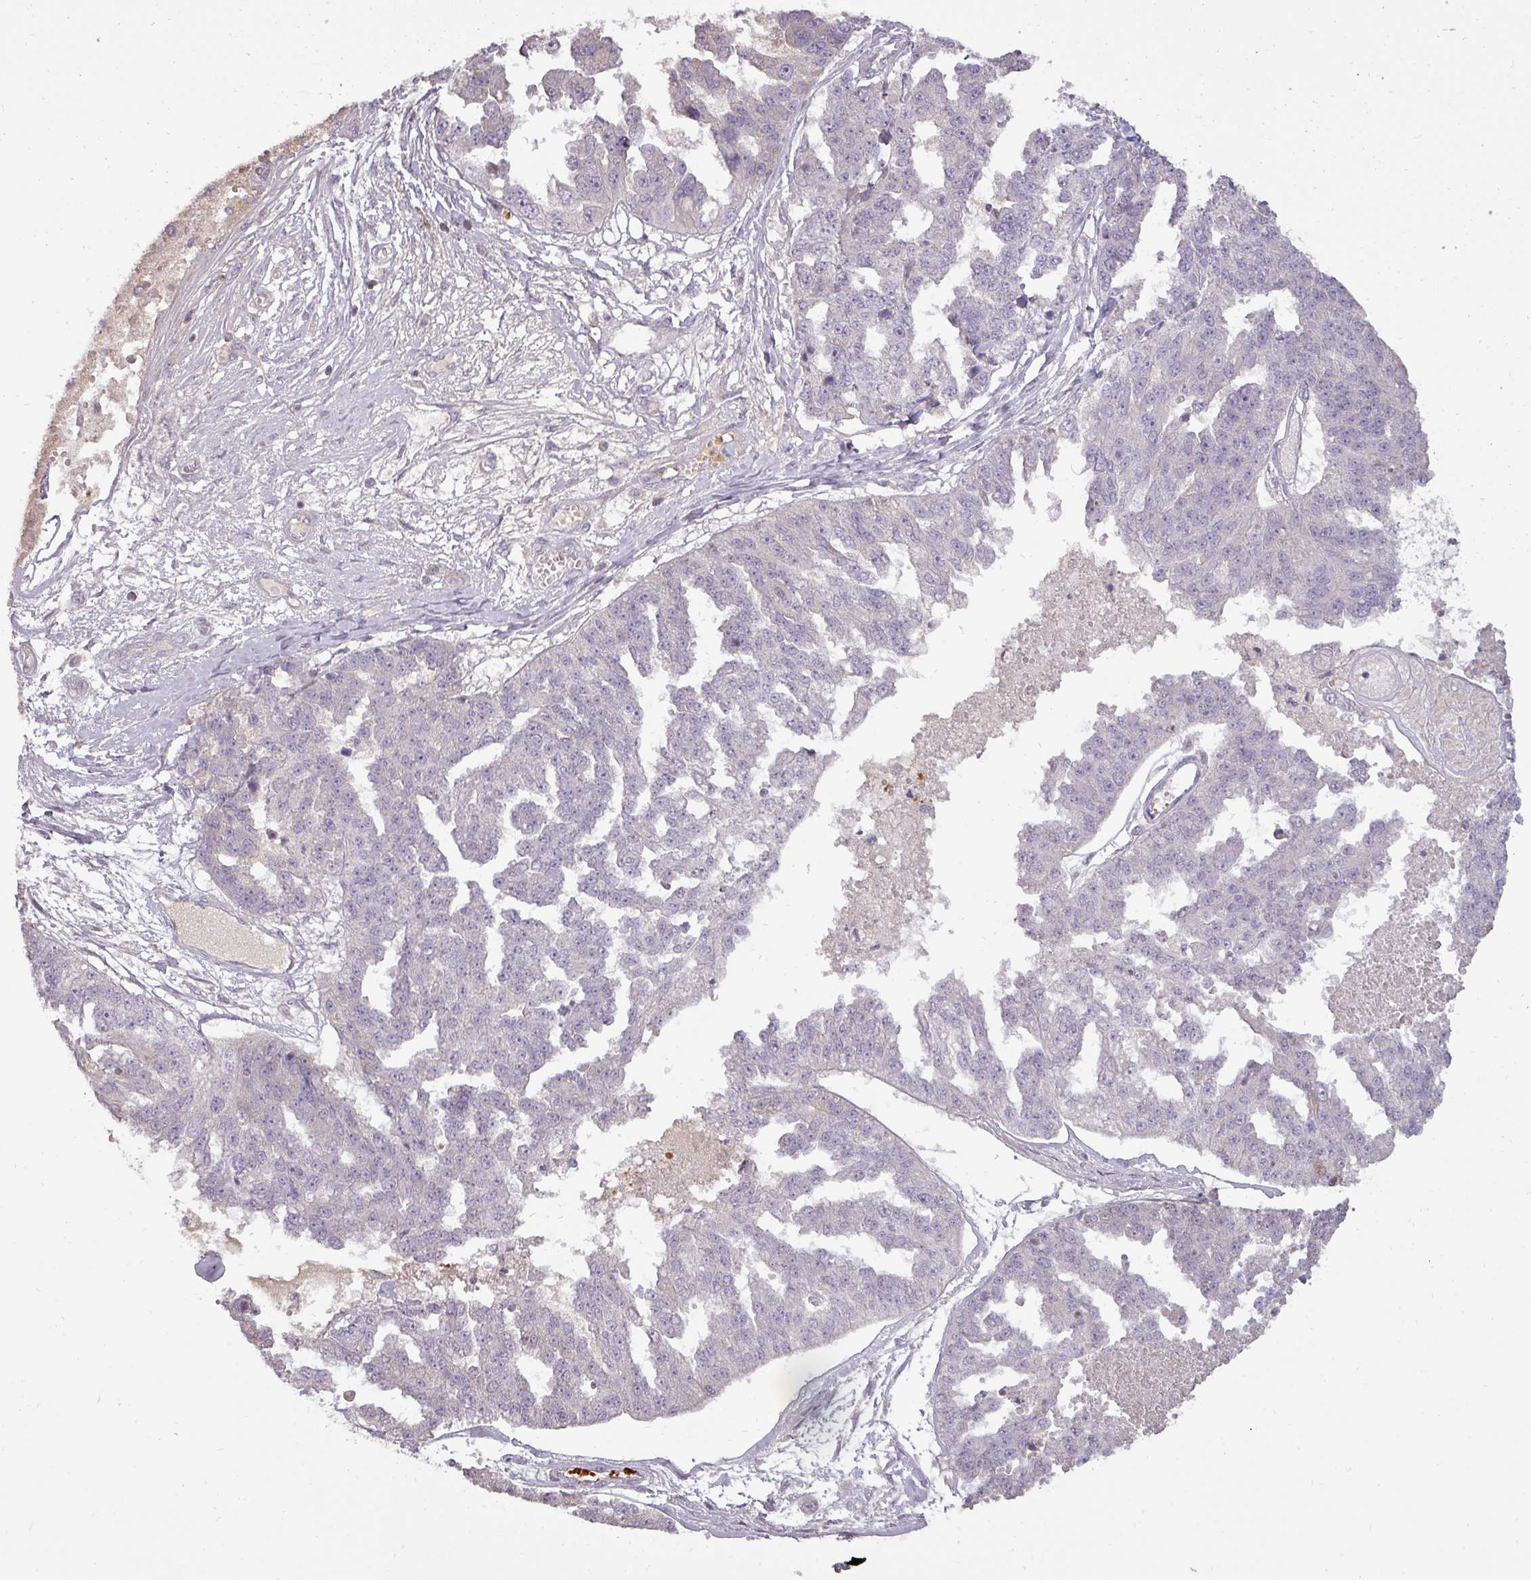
{"staining": {"intensity": "negative", "quantity": "none", "location": "none"}, "tissue": "ovarian cancer", "cell_type": "Tumor cells", "image_type": "cancer", "snomed": [{"axis": "morphology", "description": "Cystadenocarcinoma, serous, NOS"}, {"axis": "topography", "description": "Ovary"}], "caption": "Tumor cells show no significant positivity in serous cystadenocarcinoma (ovarian).", "gene": "STK4", "patient": {"sex": "female", "age": 58}}